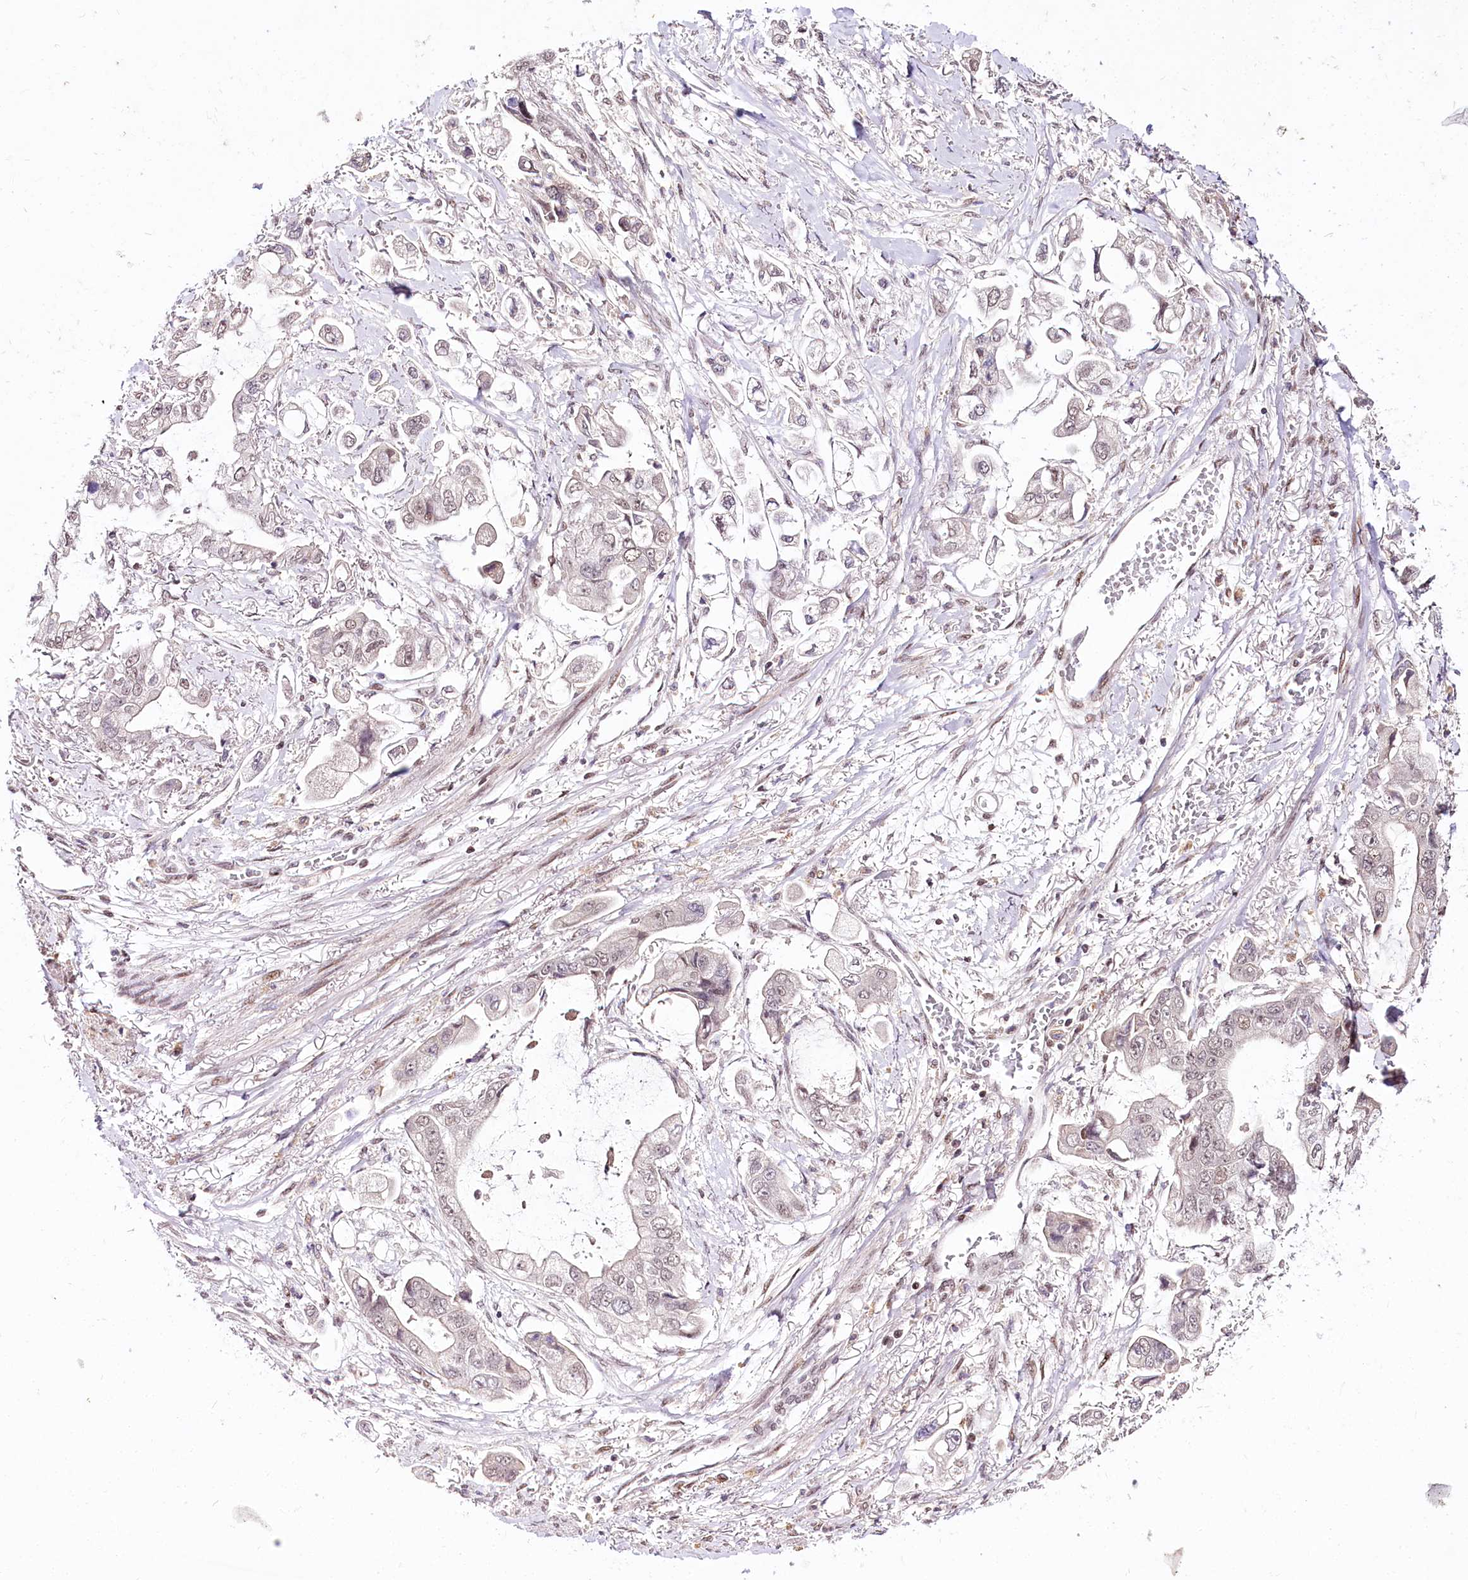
{"staining": {"intensity": "weak", "quantity": "25%-75%", "location": "nuclear"}, "tissue": "stomach cancer", "cell_type": "Tumor cells", "image_type": "cancer", "snomed": [{"axis": "morphology", "description": "Adenocarcinoma, NOS"}, {"axis": "topography", "description": "Stomach"}], "caption": "Immunohistochemistry (IHC) histopathology image of neoplastic tissue: human stomach cancer (adenocarcinoma) stained using immunohistochemistry demonstrates low levels of weak protein expression localized specifically in the nuclear of tumor cells, appearing as a nuclear brown color.", "gene": "POLA2", "patient": {"sex": "male", "age": 62}}